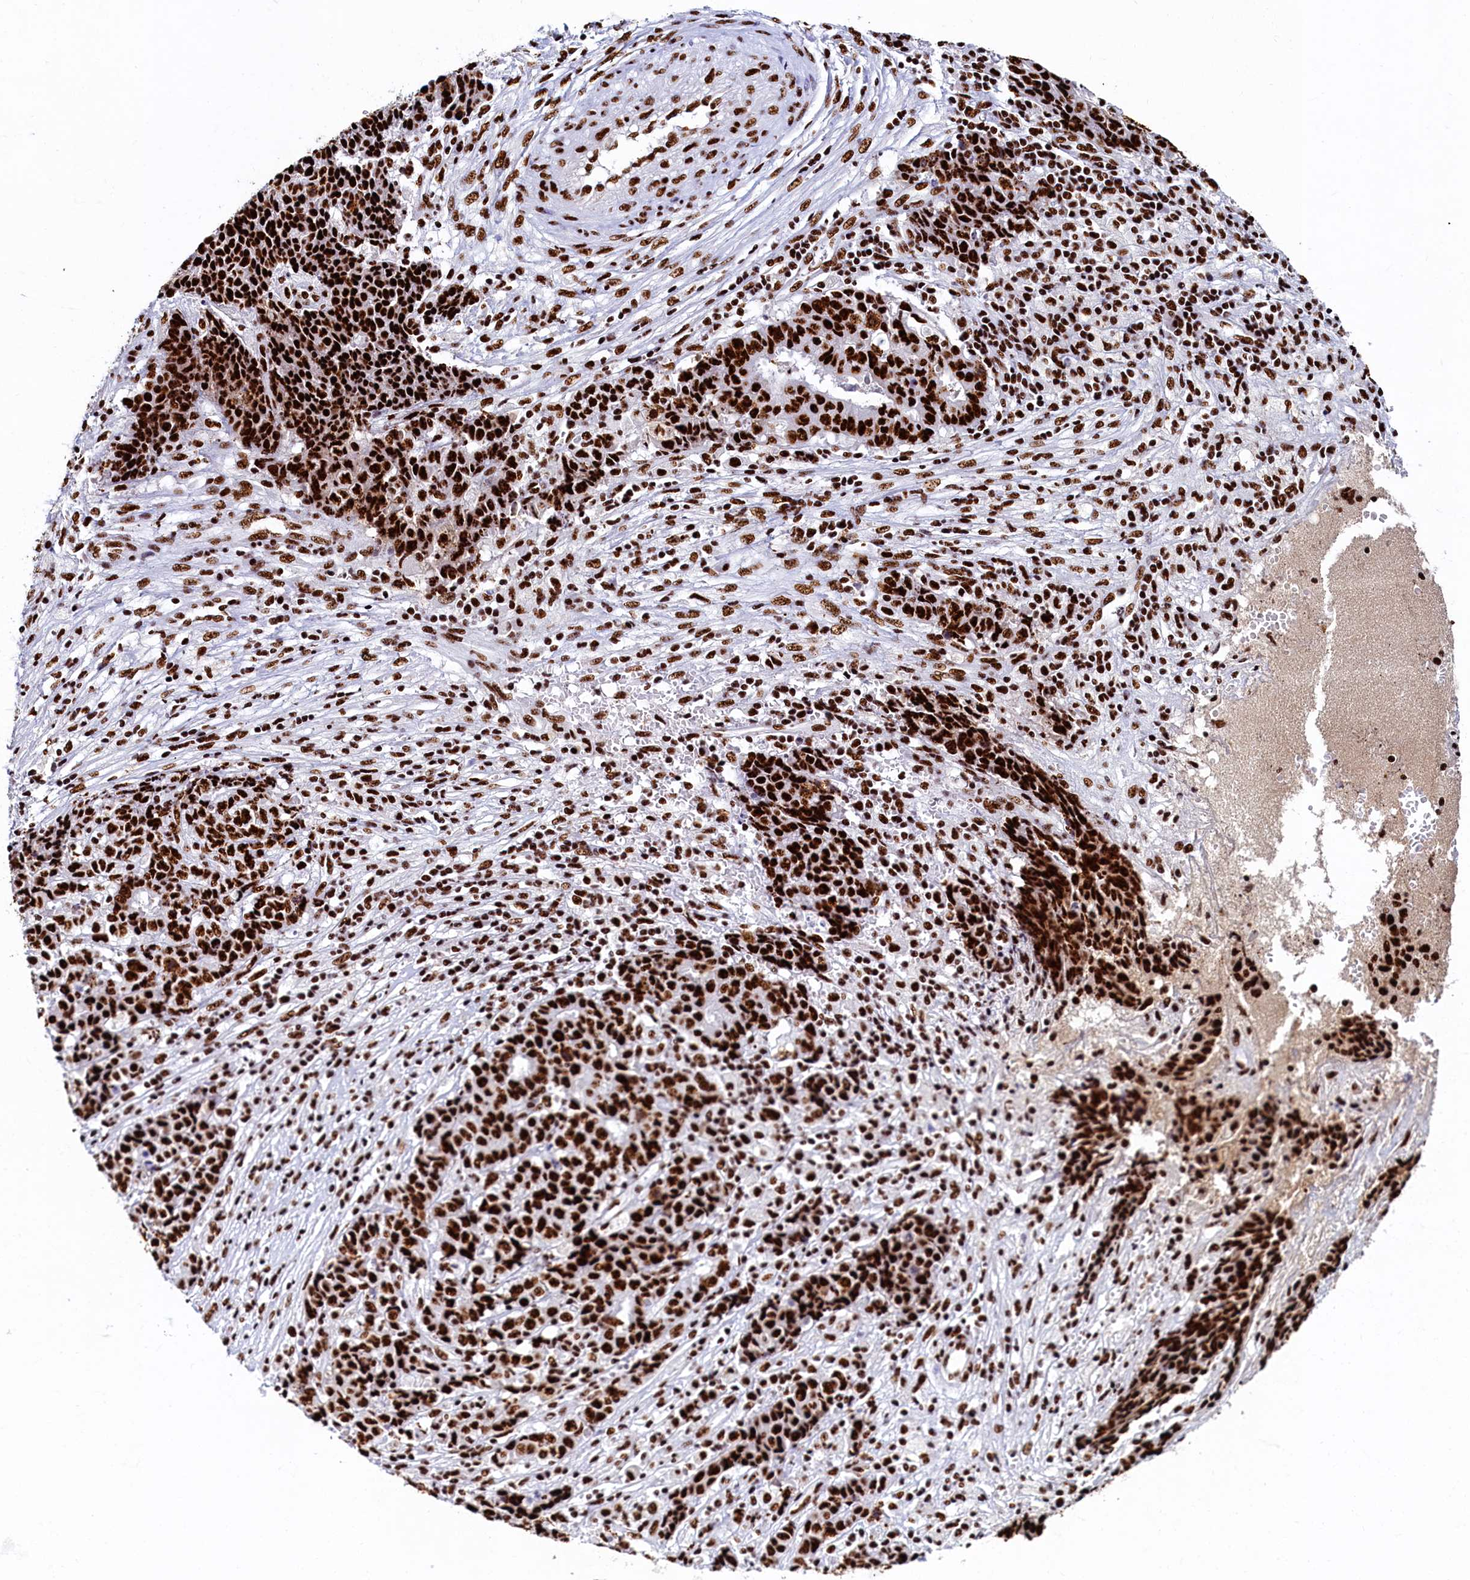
{"staining": {"intensity": "strong", "quantity": ">75%", "location": "nuclear"}, "tissue": "ovarian cancer", "cell_type": "Tumor cells", "image_type": "cancer", "snomed": [{"axis": "morphology", "description": "Carcinoma, endometroid"}, {"axis": "topography", "description": "Ovary"}], "caption": "Protein expression analysis of ovarian endometroid carcinoma exhibits strong nuclear positivity in approximately >75% of tumor cells. (brown staining indicates protein expression, while blue staining denotes nuclei).", "gene": "SRRM2", "patient": {"sex": "female", "age": 42}}